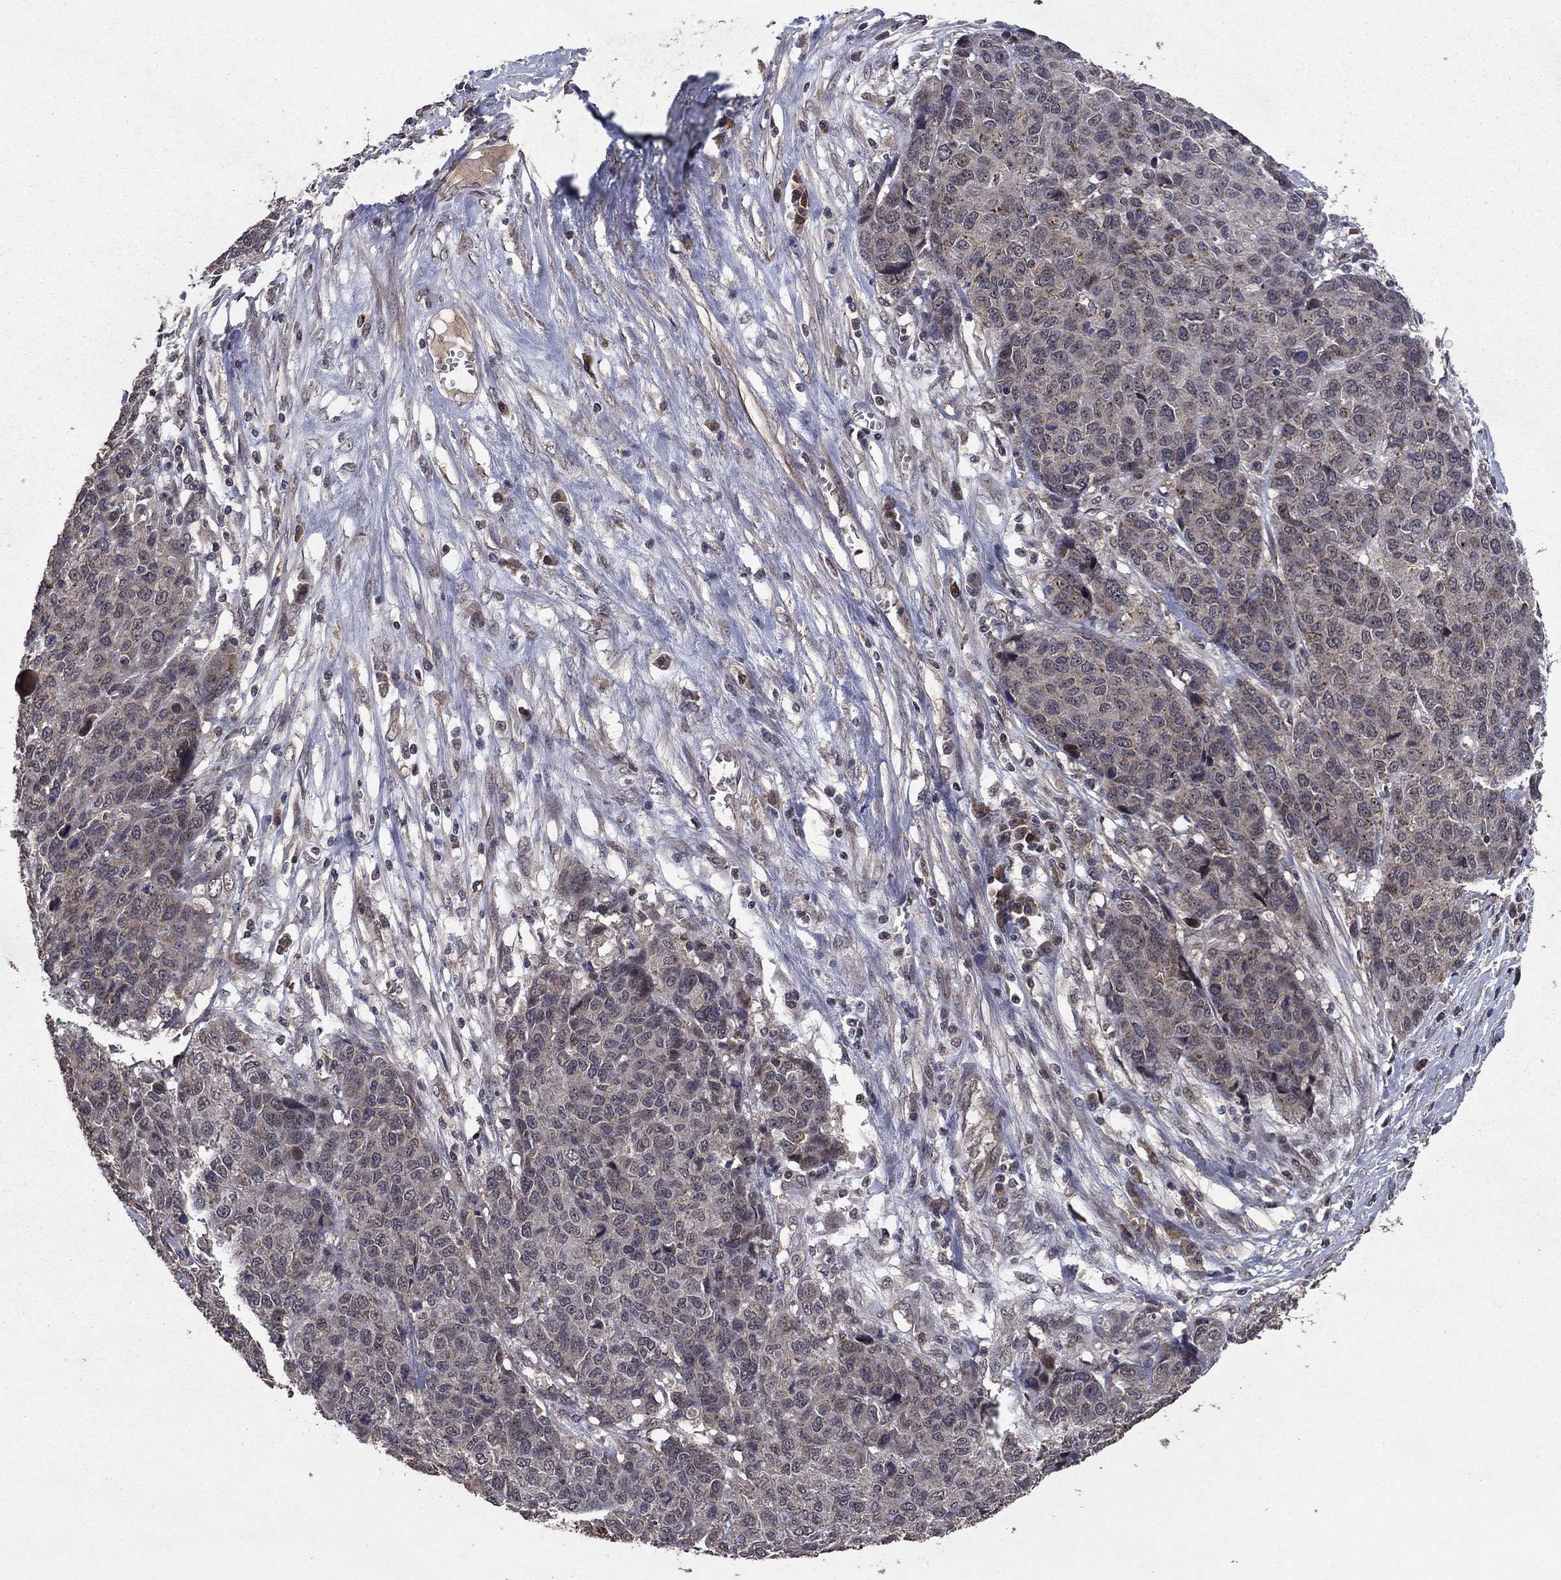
{"staining": {"intensity": "negative", "quantity": "none", "location": "none"}, "tissue": "ovarian cancer", "cell_type": "Tumor cells", "image_type": "cancer", "snomed": [{"axis": "morphology", "description": "Cystadenocarcinoma, serous, NOS"}, {"axis": "topography", "description": "Ovary"}], "caption": "This photomicrograph is of ovarian serous cystadenocarcinoma stained with immunohistochemistry (IHC) to label a protein in brown with the nuclei are counter-stained blue. There is no expression in tumor cells.", "gene": "DHRS1", "patient": {"sex": "female", "age": 87}}